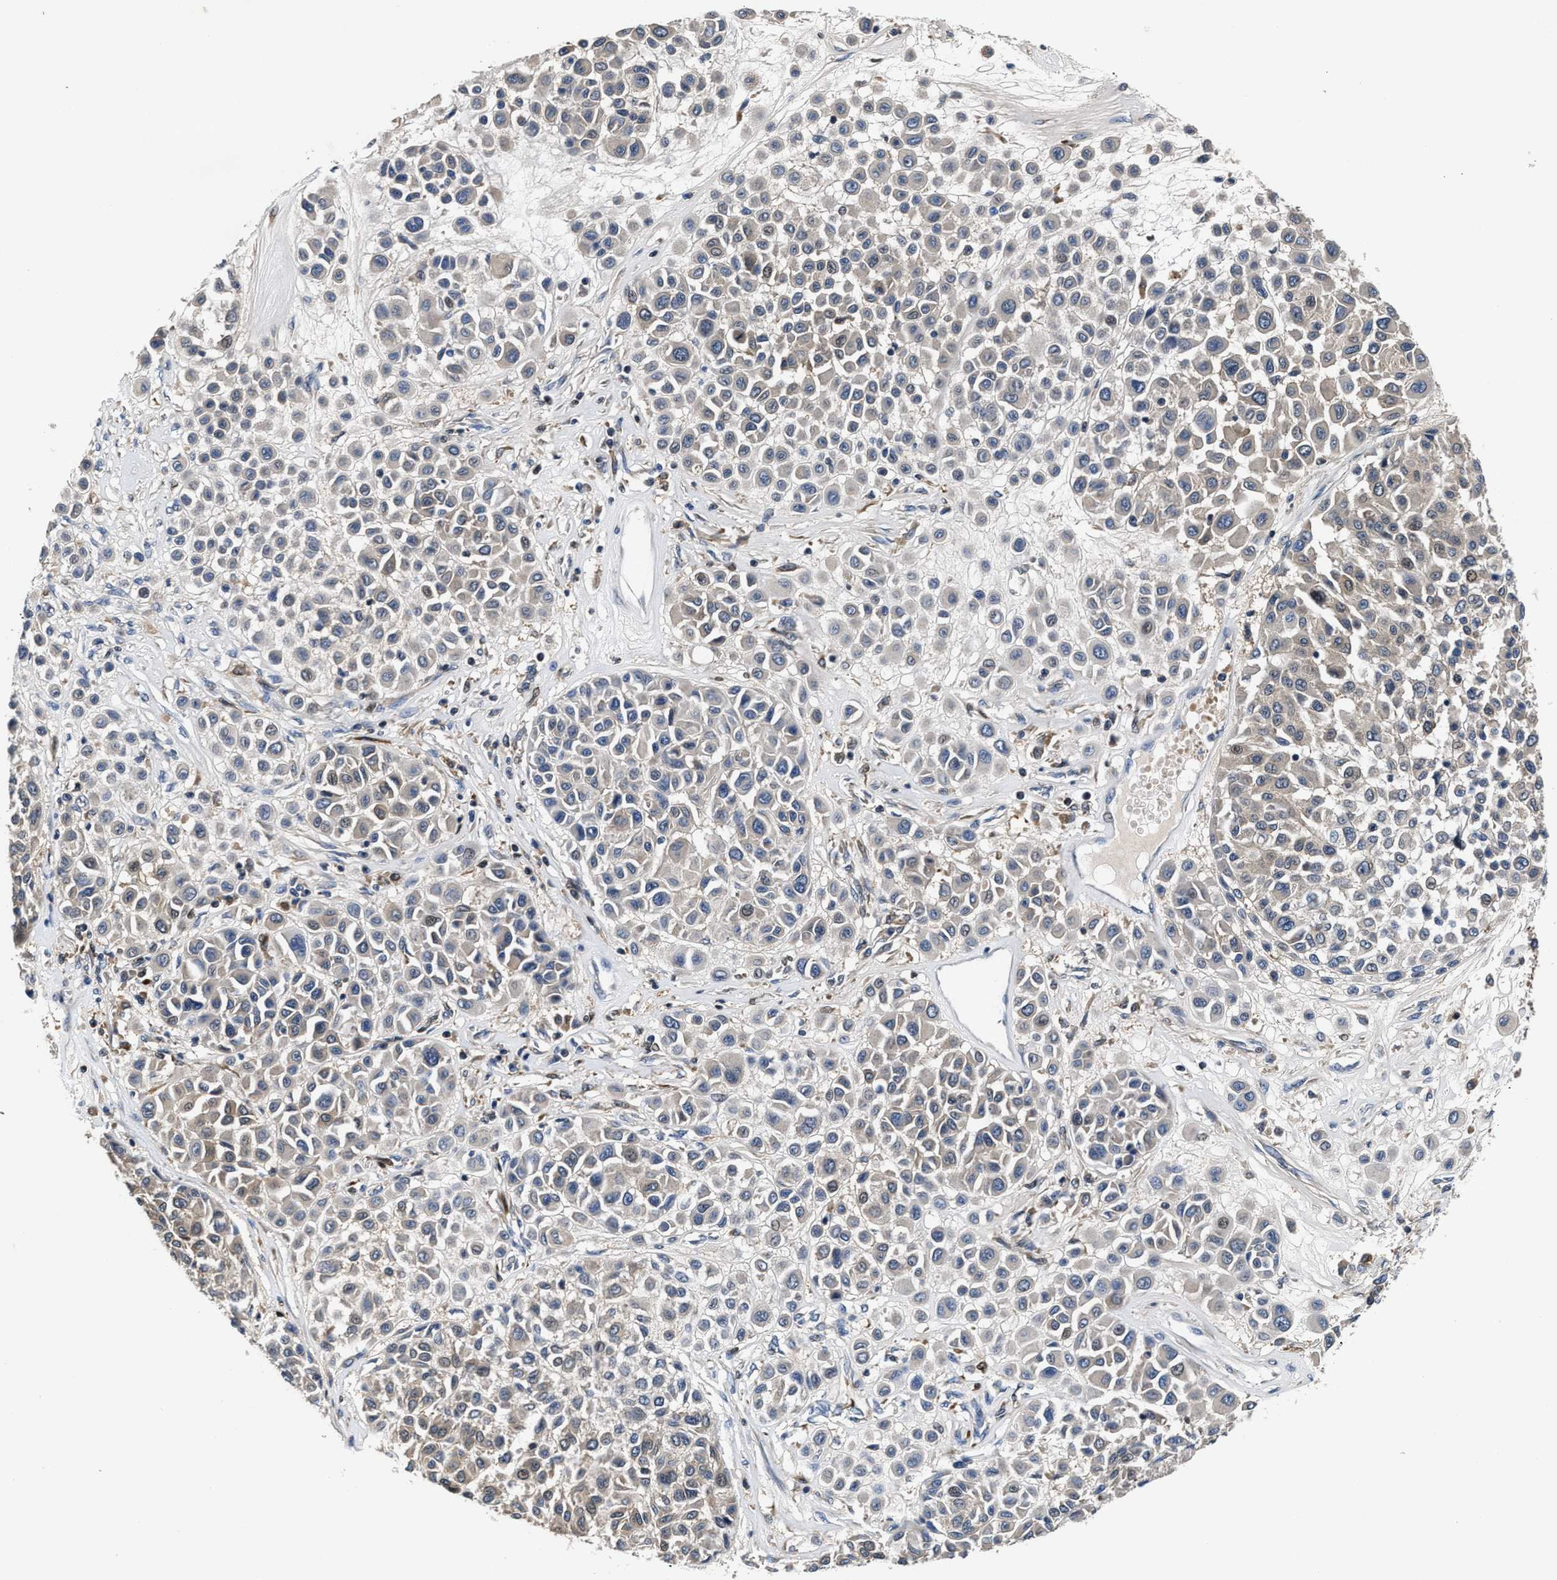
{"staining": {"intensity": "negative", "quantity": "none", "location": "none"}, "tissue": "melanoma", "cell_type": "Tumor cells", "image_type": "cancer", "snomed": [{"axis": "morphology", "description": "Malignant melanoma, Metastatic site"}, {"axis": "topography", "description": "Soft tissue"}], "caption": "DAB (3,3'-diaminobenzidine) immunohistochemical staining of human malignant melanoma (metastatic site) shows no significant staining in tumor cells. Brightfield microscopy of IHC stained with DAB (3,3'-diaminobenzidine) (brown) and hematoxylin (blue), captured at high magnification.", "gene": "RGS10", "patient": {"sex": "male", "age": 41}}